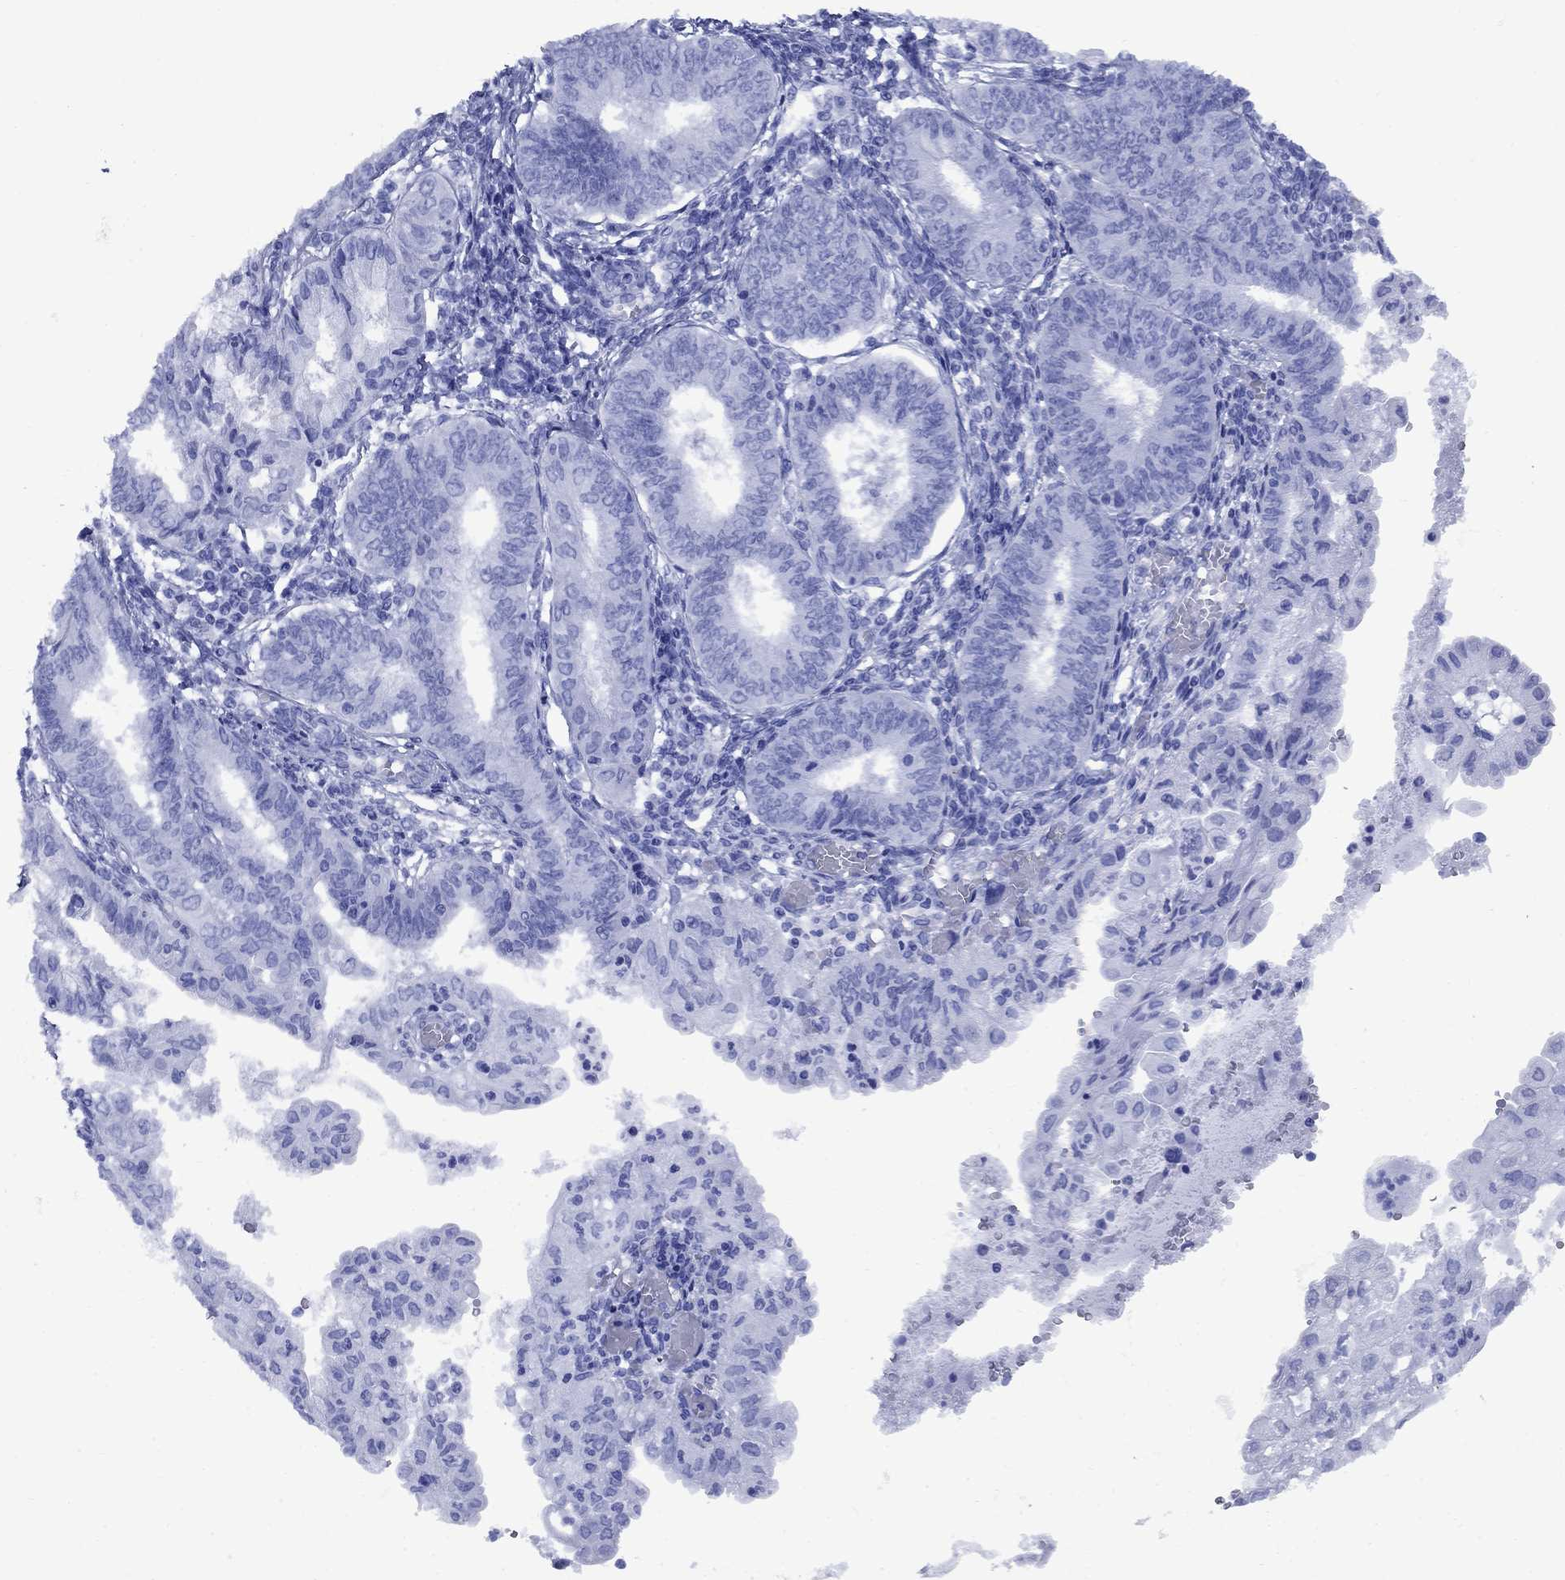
{"staining": {"intensity": "negative", "quantity": "none", "location": "none"}, "tissue": "endometrial cancer", "cell_type": "Tumor cells", "image_type": "cancer", "snomed": [{"axis": "morphology", "description": "Adenocarcinoma, NOS"}, {"axis": "topography", "description": "Endometrium"}], "caption": "This is an IHC micrograph of human endometrial cancer (adenocarcinoma). There is no staining in tumor cells.", "gene": "SMCP", "patient": {"sex": "female", "age": 68}}